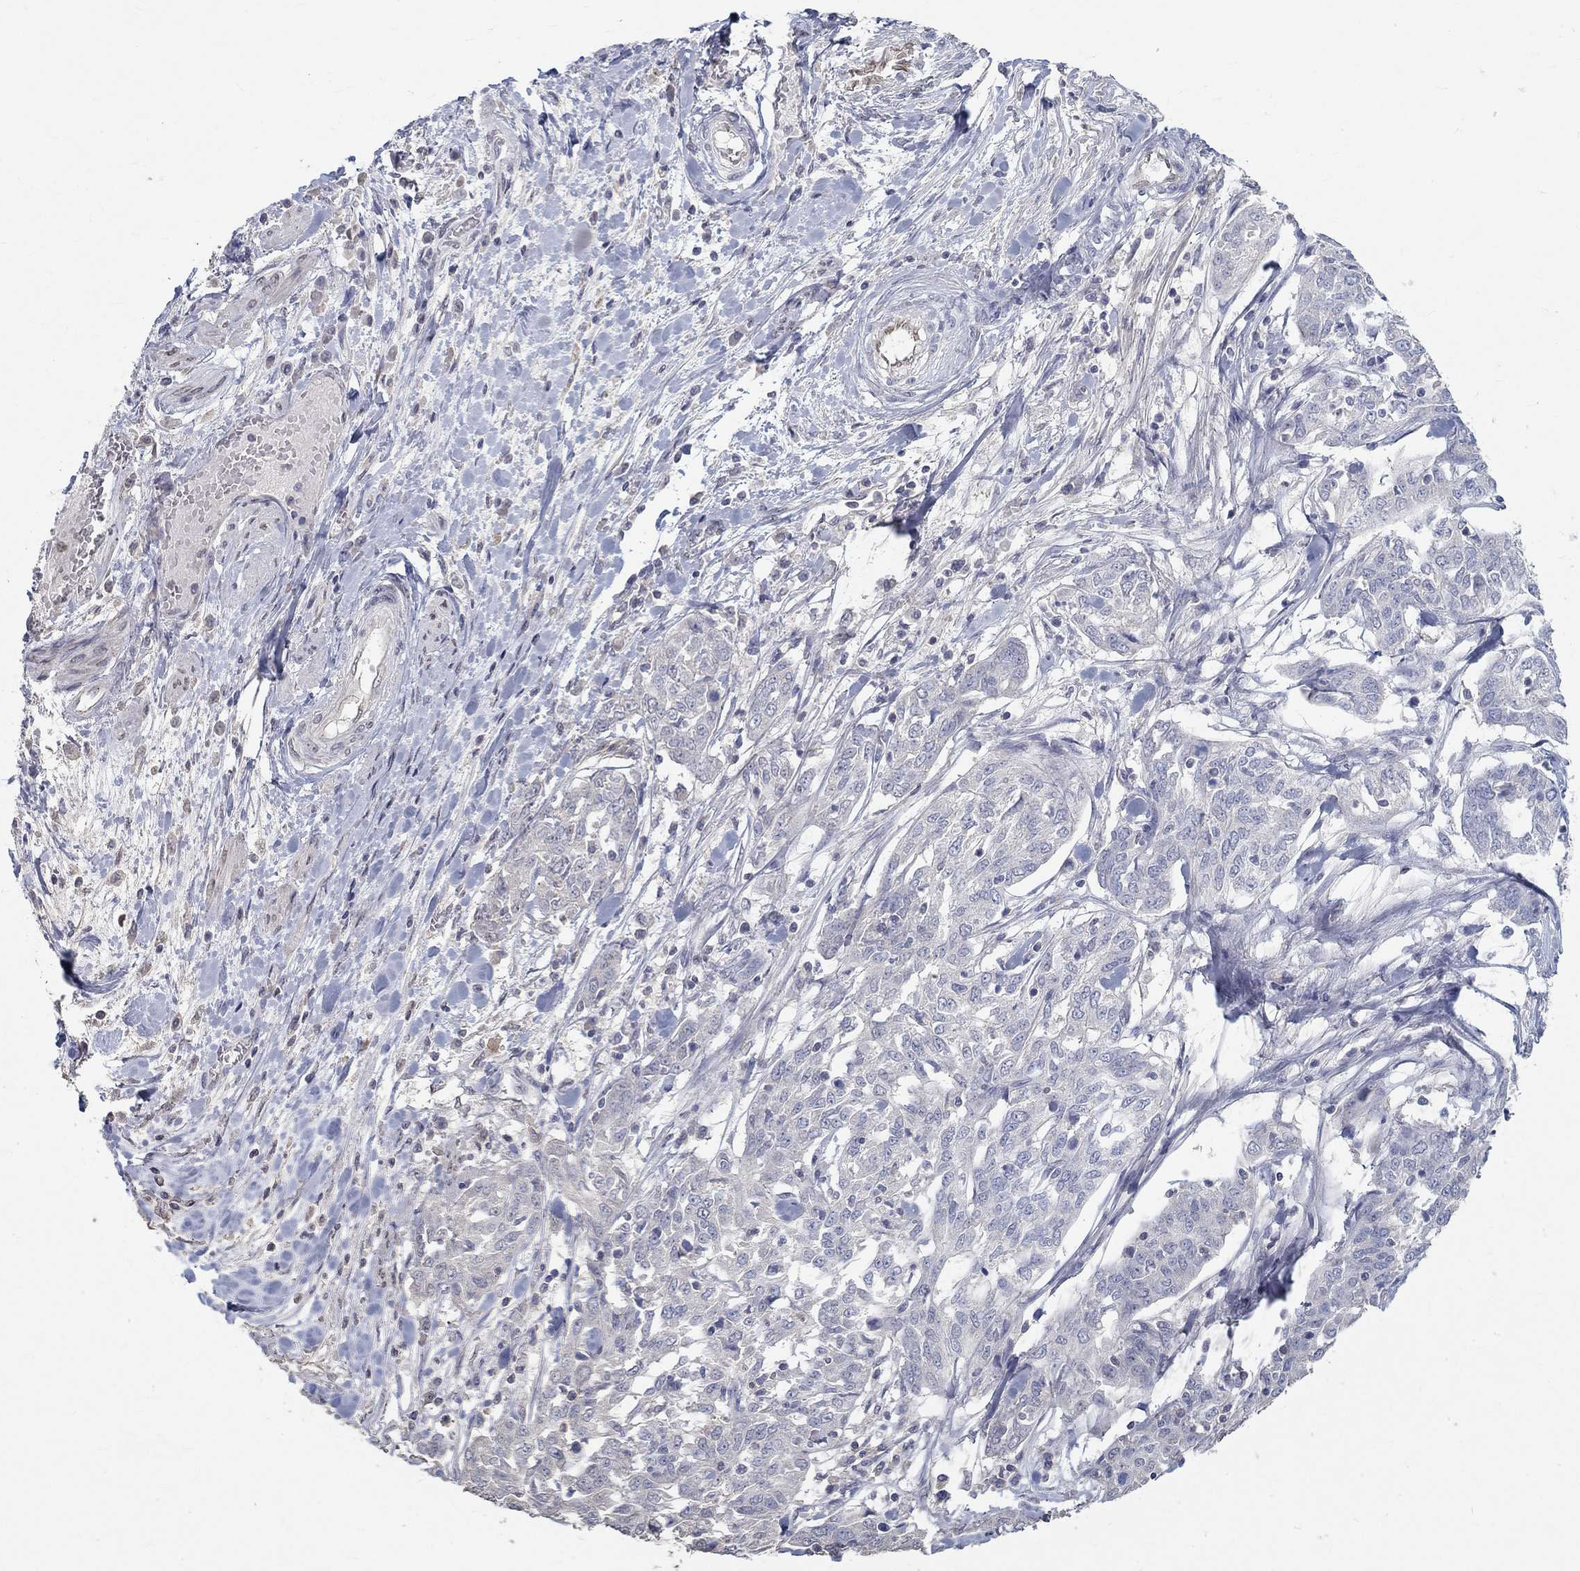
{"staining": {"intensity": "negative", "quantity": "none", "location": "none"}, "tissue": "ovarian cancer", "cell_type": "Tumor cells", "image_type": "cancer", "snomed": [{"axis": "morphology", "description": "Cystadenocarcinoma, serous, NOS"}, {"axis": "topography", "description": "Ovary"}], "caption": "Immunohistochemical staining of ovarian cancer (serous cystadenocarcinoma) reveals no significant positivity in tumor cells.", "gene": "FGF2", "patient": {"sex": "female", "age": 67}}